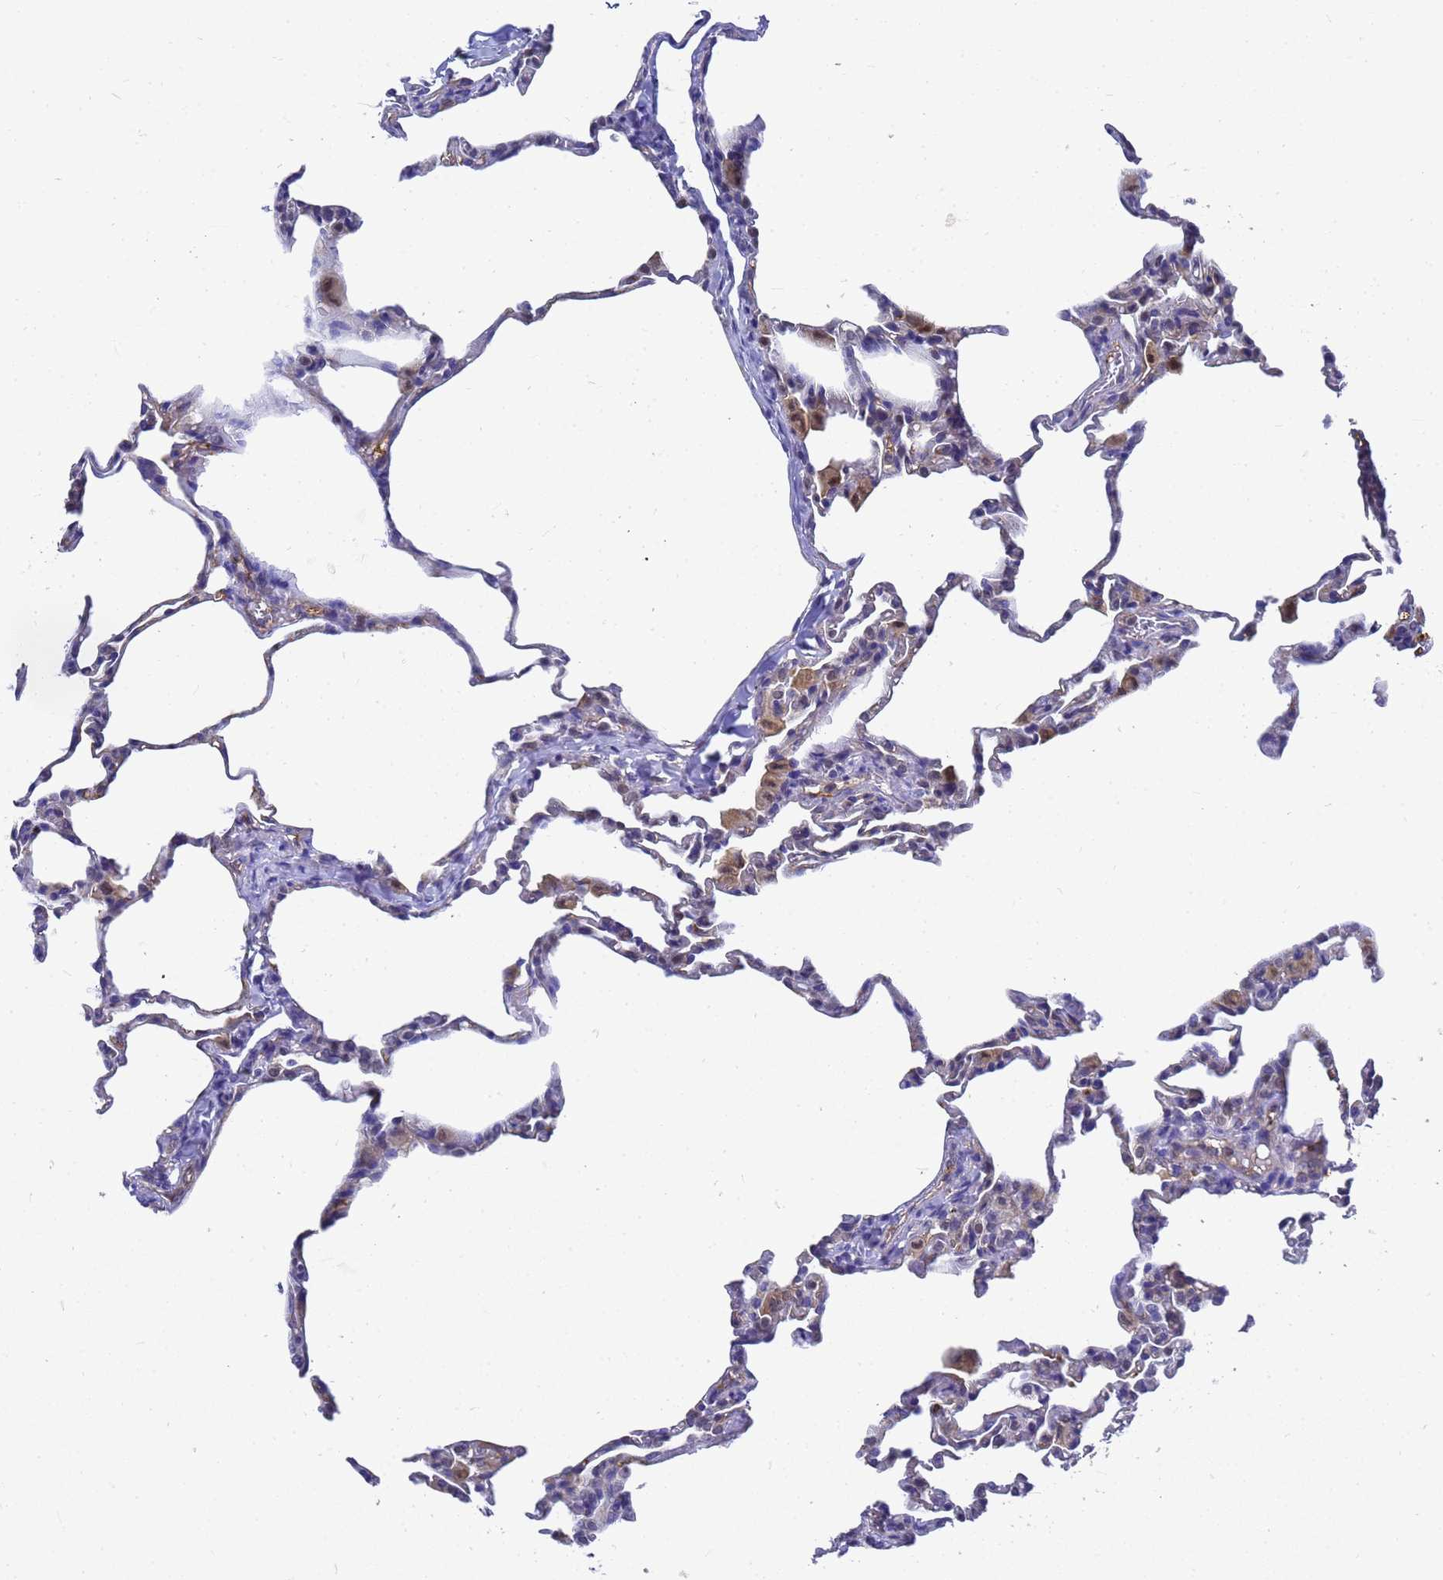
{"staining": {"intensity": "negative", "quantity": "none", "location": "none"}, "tissue": "lung", "cell_type": "Alveolar cells", "image_type": "normal", "snomed": [{"axis": "morphology", "description": "Normal tissue, NOS"}, {"axis": "topography", "description": "Lung"}], "caption": "Micrograph shows no protein expression in alveolar cells of unremarkable lung.", "gene": "SLC35E2B", "patient": {"sex": "male", "age": 20}}